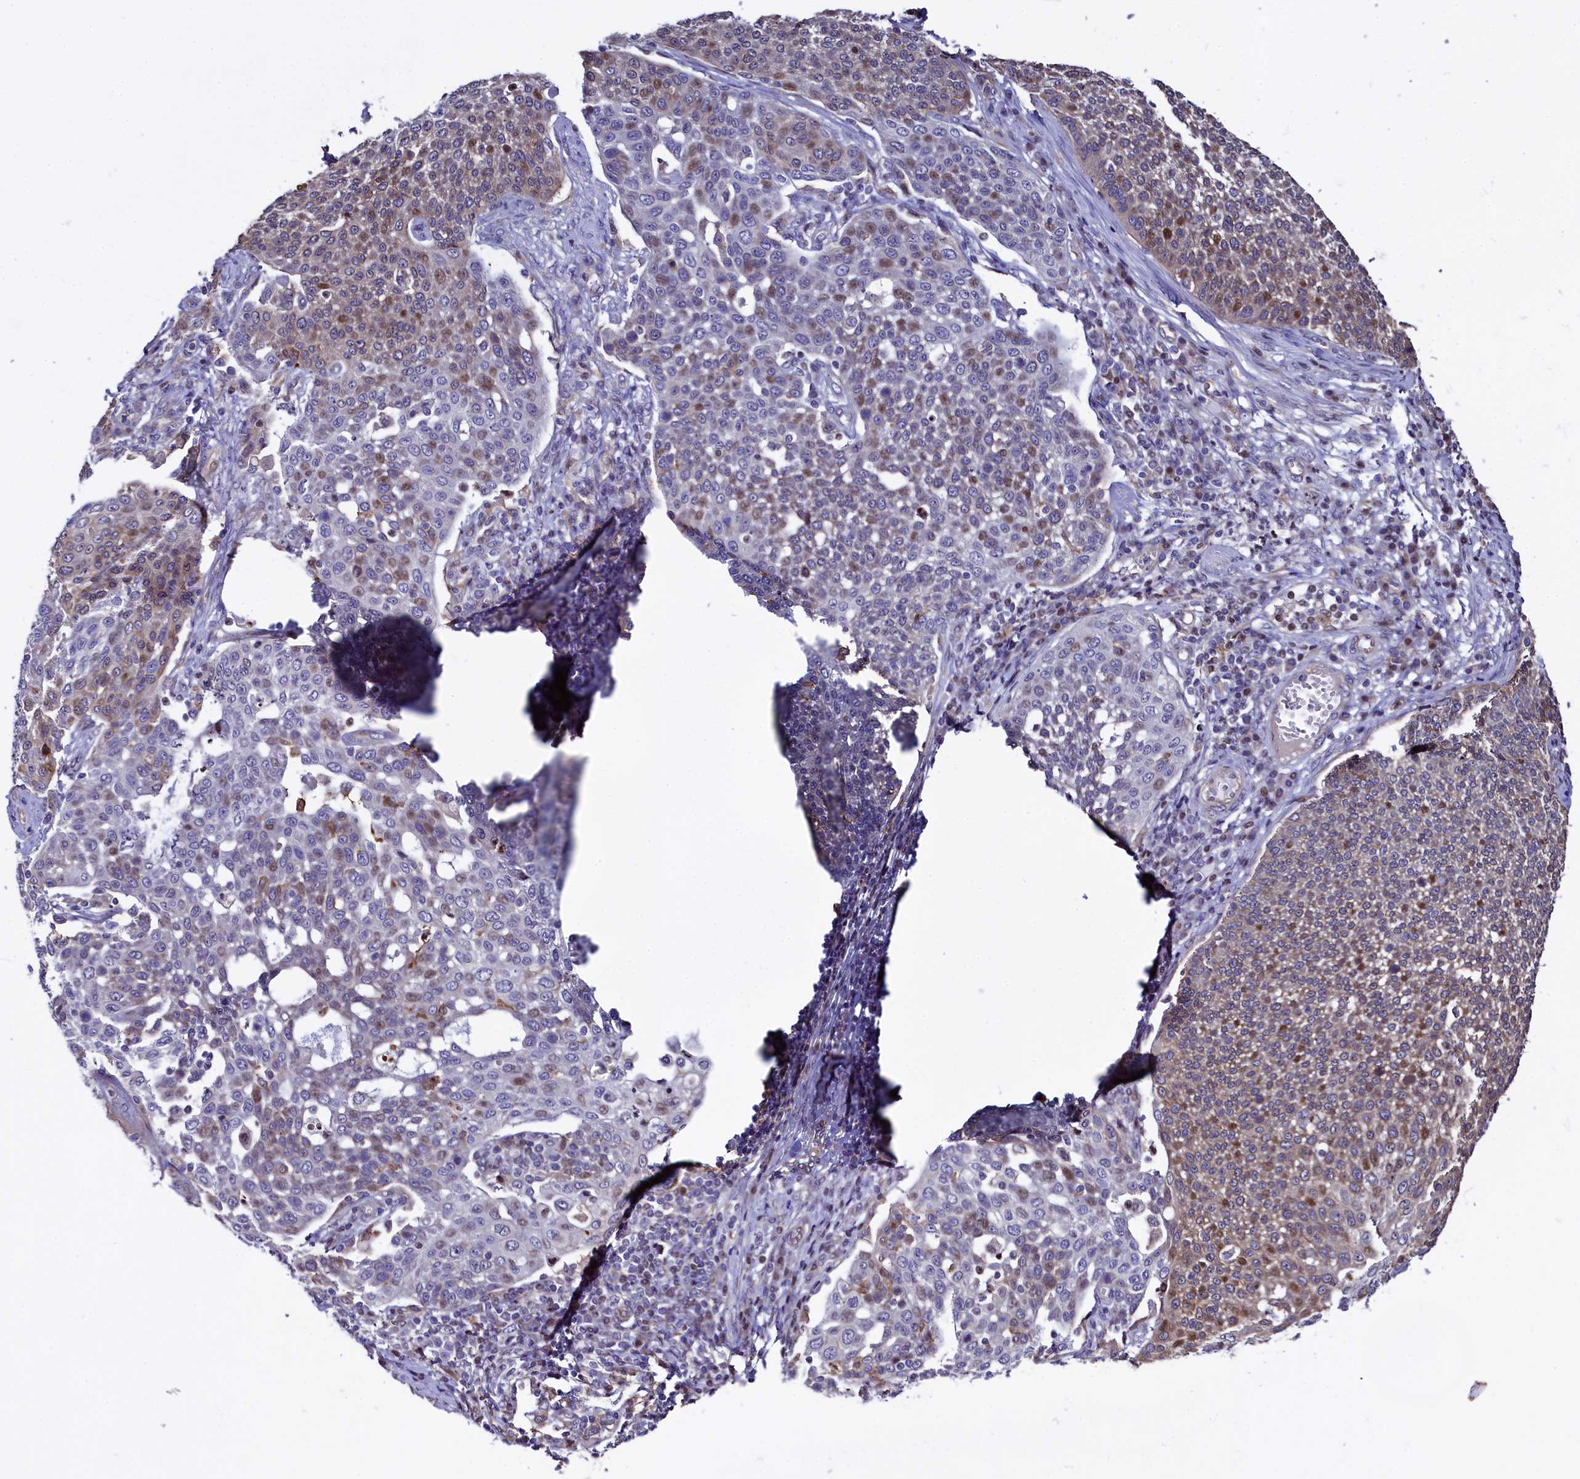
{"staining": {"intensity": "weak", "quantity": "25%-75%", "location": "nuclear"}, "tissue": "cervical cancer", "cell_type": "Tumor cells", "image_type": "cancer", "snomed": [{"axis": "morphology", "description": "Squamous cell carcinoma, NOS"}, {"axis": "topography", "description": "Cervix"}], "caption": "Brown immunohistochemical staining in cervical cancer (squamous cell carcinoma) displays weak nuclear staining in approximately 25%-75% of tumor cells.", "gene": "TGDS", "patient": {"sex": "female", "age": 34}}